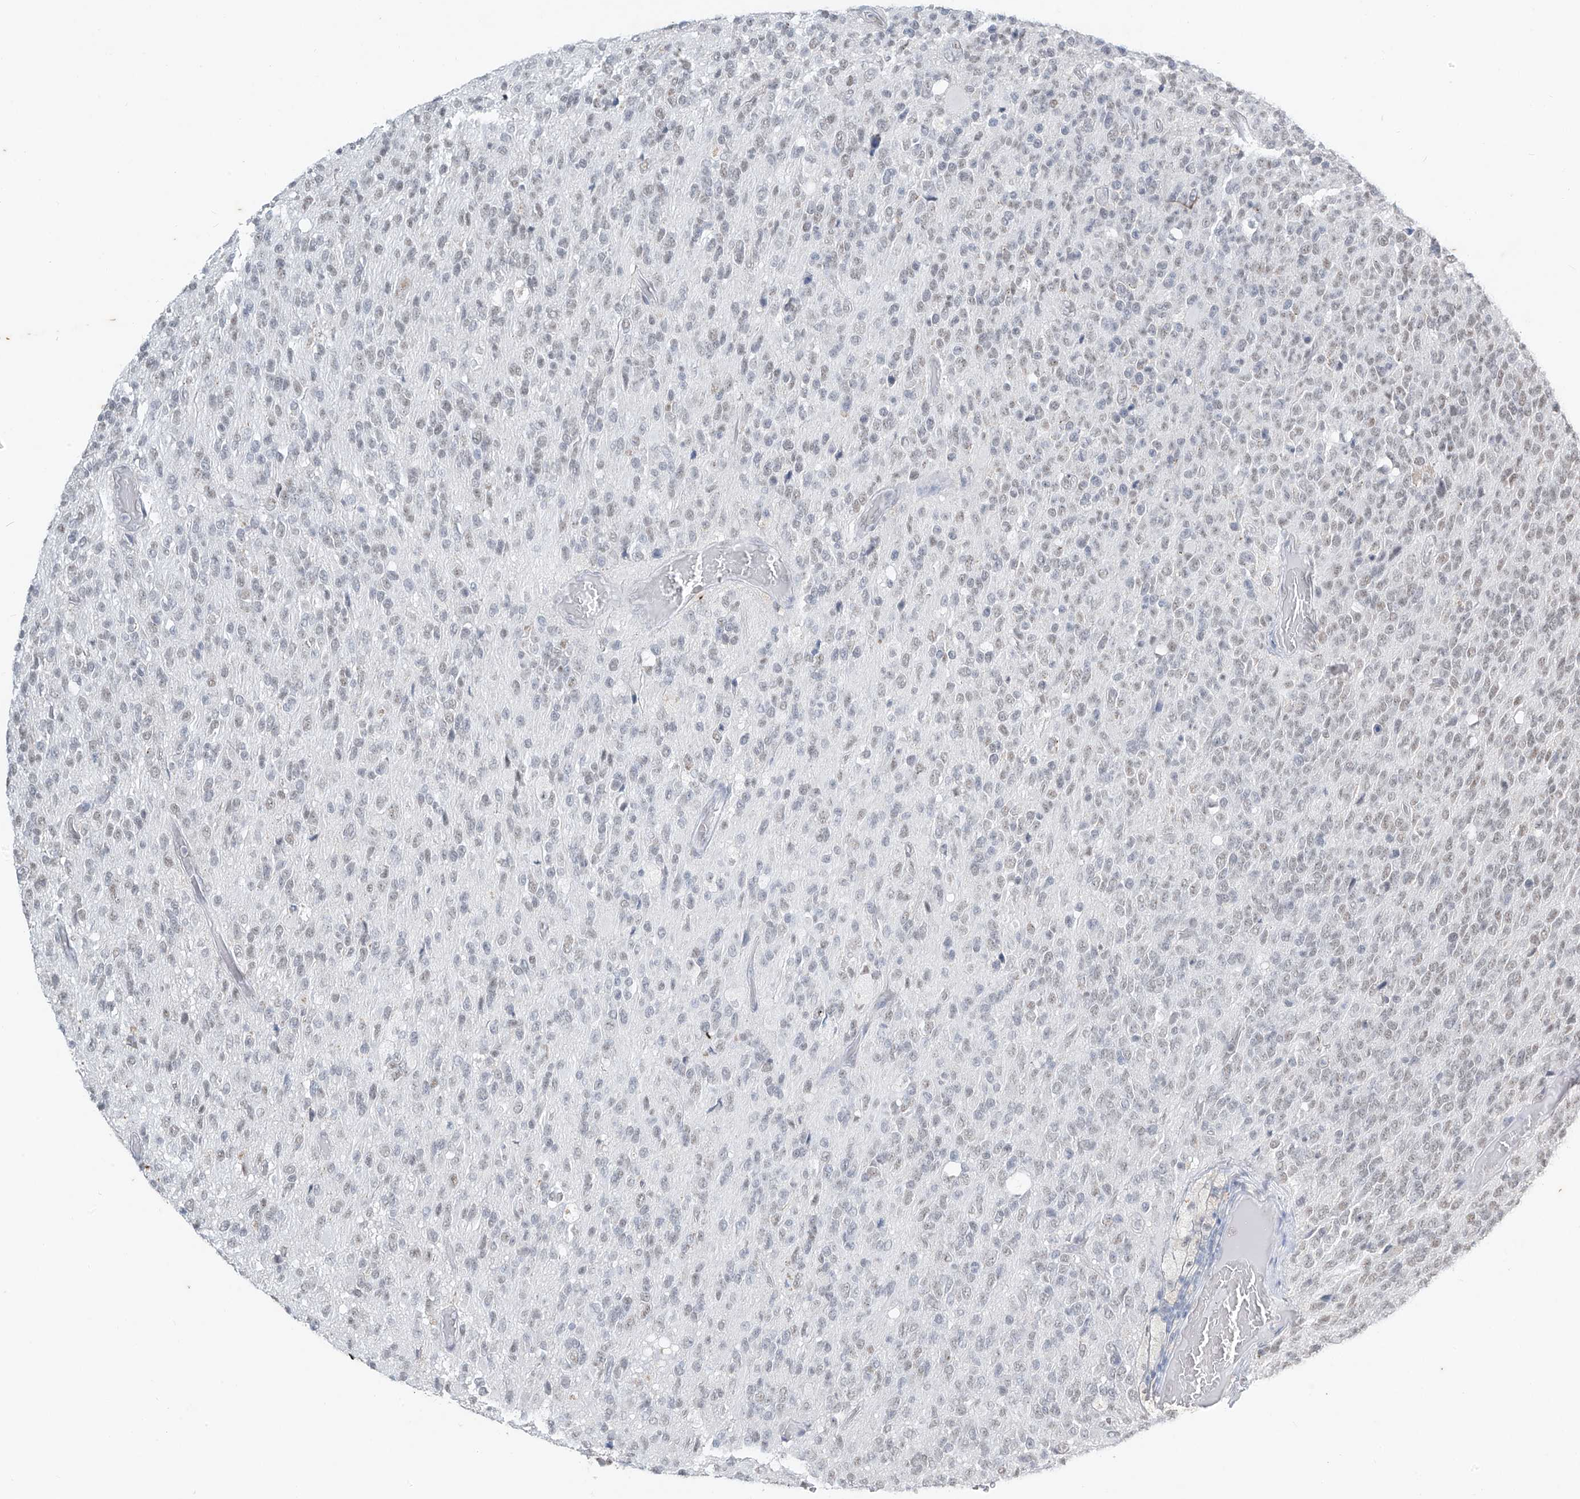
{"staining": {"intensity": "negative", "quantity": "none", "location": "none"}, "tissue": "glioma", "cell_type": "Tumor cells", "image_type": "cancer", "snomed": [{"axis": "morphology", "description": "Glioma, malignant, High grade"}, {"axis": "topography", "description": "pancreas cauda"}], "caption": "This is a photomicrograph of immunohistochemistry (IHC) staining of high-grade glioma (malignant), which shows no staining in tumor cells.", "gene": "TFEC", "patient": {"sex": "male", "age": 60}}